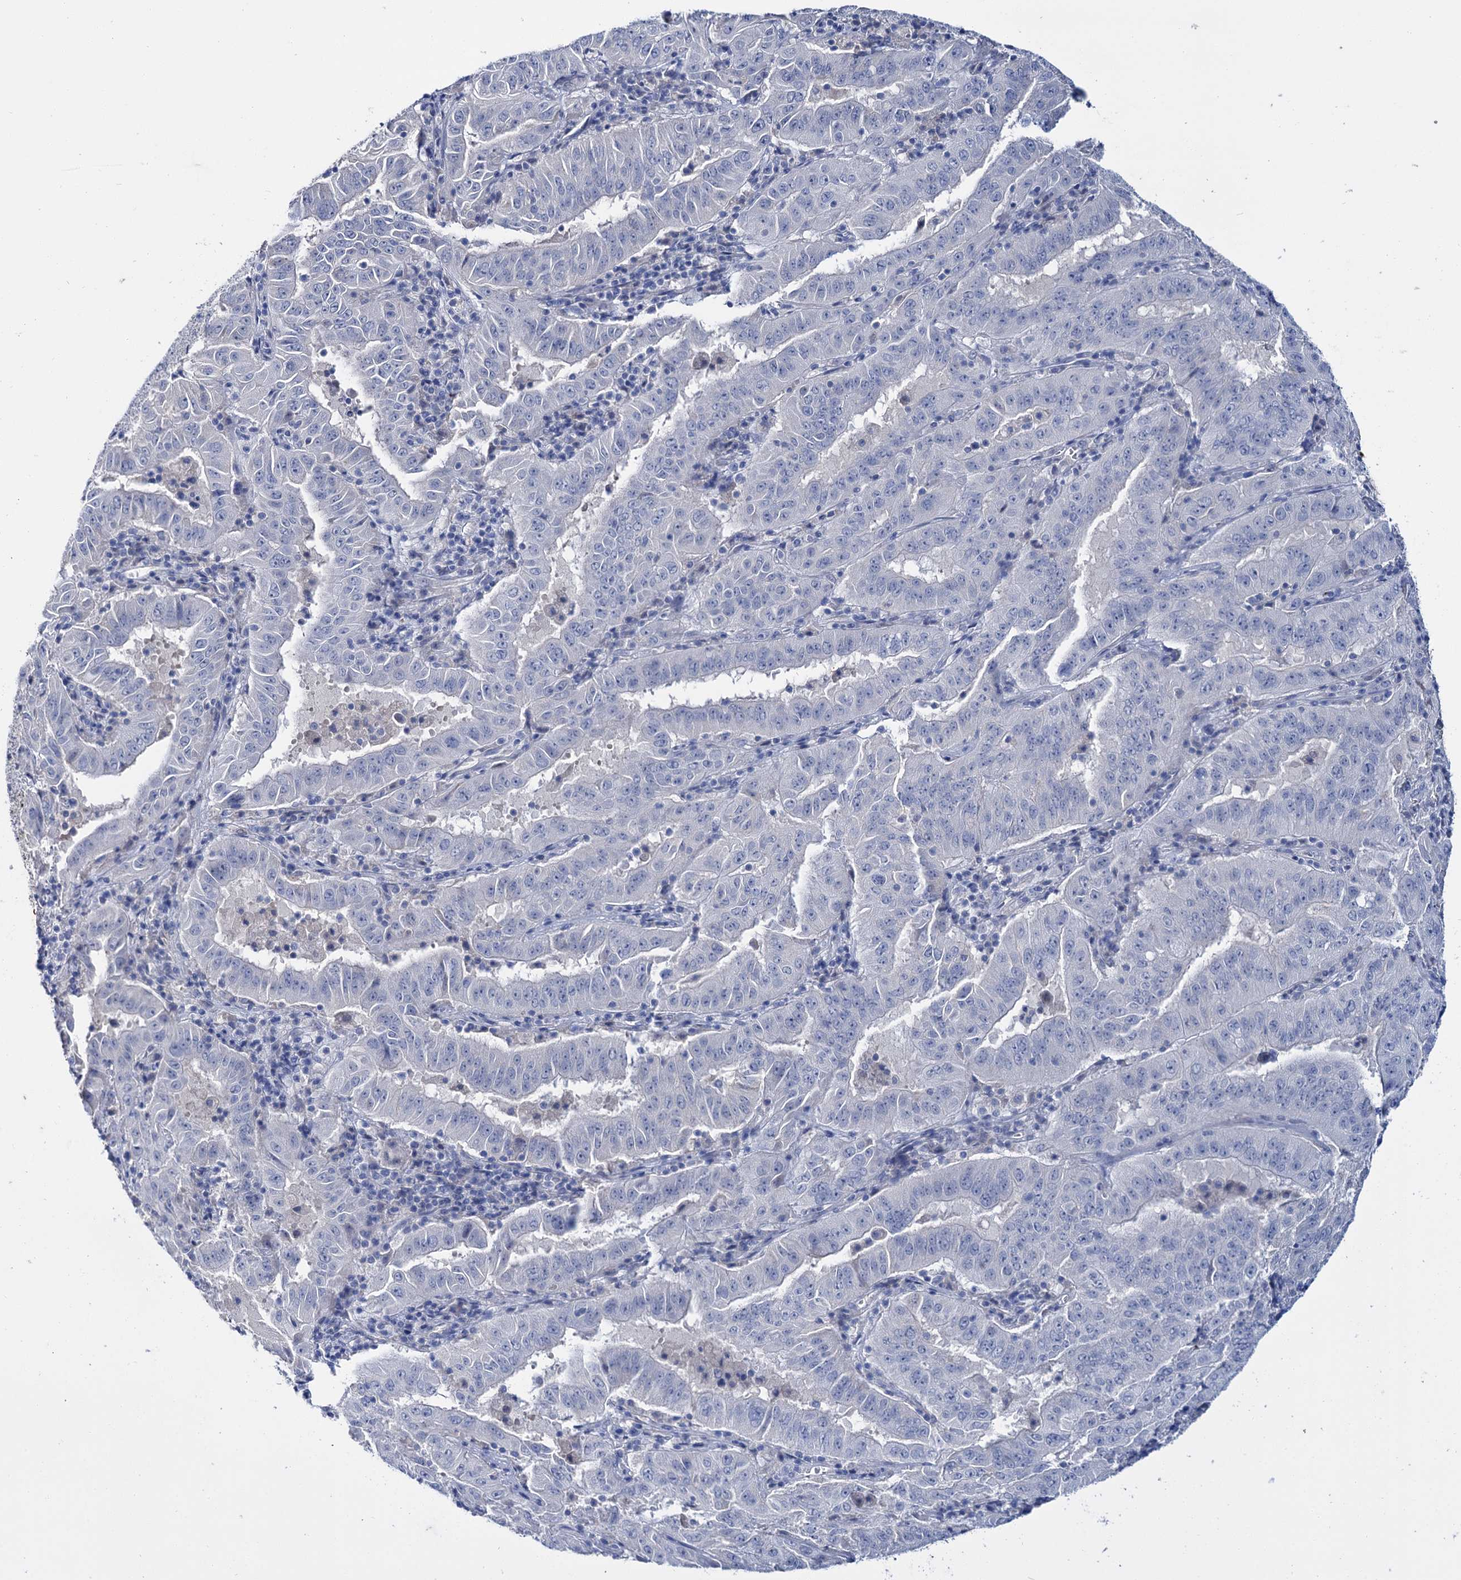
{"staining": {"intensity": "negative", "quantity": "none", "location": "none"}, "tissue": "pancreatic cancer", "cell_type": "Tumor cells", "image_type": "cancer", "snomed": [{"axis": "morphology", "description": "Adenocarcinoma, NOS"}, {"axis": "topography", "description": "Pancreas"}], "caption": "Immunohistochemistry (IHC) photomicrograph of neoplastic tissue: human pancreatic cancer (adenocarcinoma) stained with DAB (3,3'-diaminobenzidine) shows no significant protein positivity in tumor cells. (DAB immunohistochemistry with hematoxylin counter stain).", "gene": "LYZL4", "patient": {"sex": "male", "age": 63}}